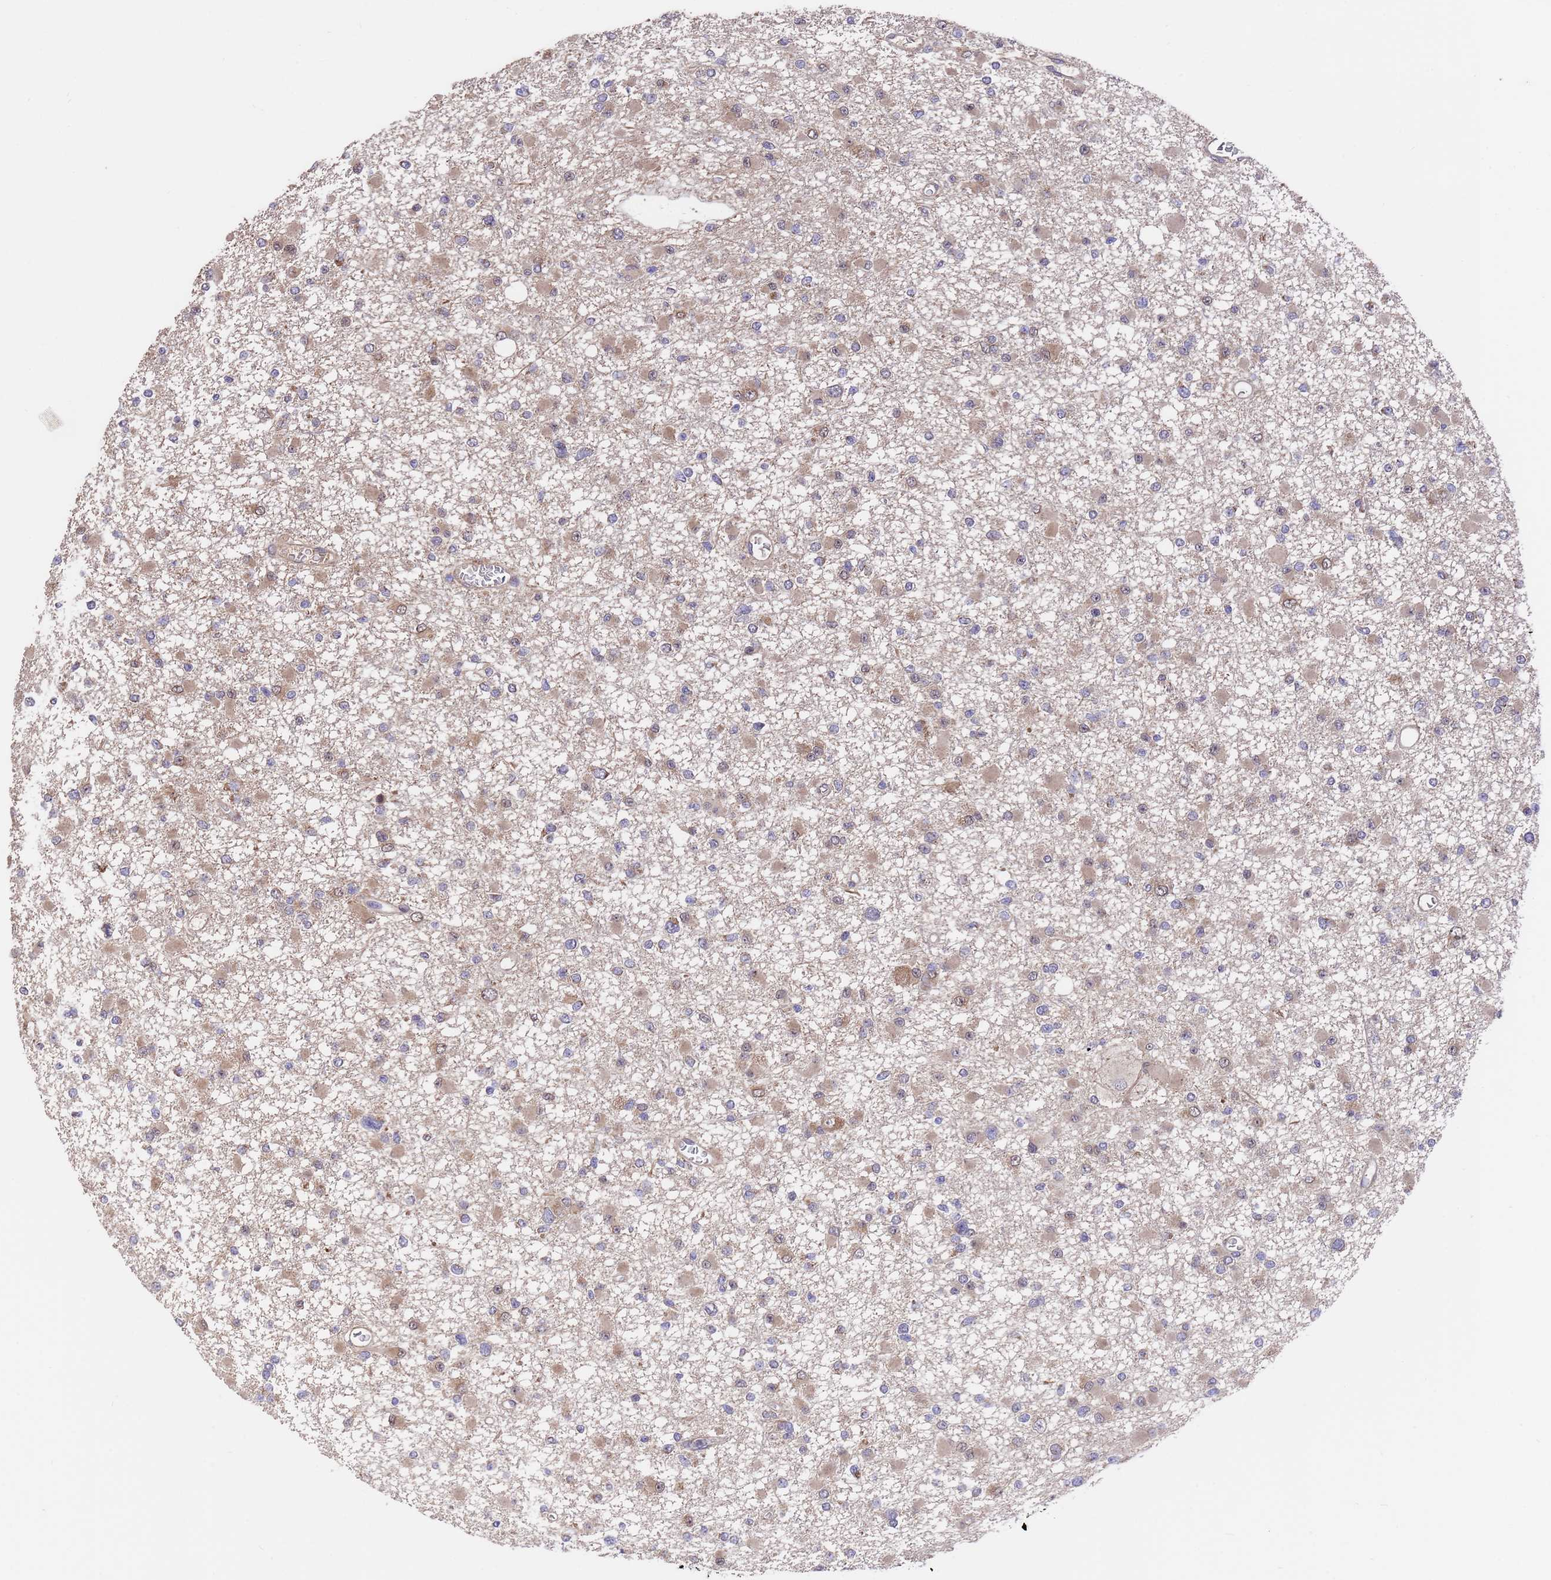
{"staining": {"intensity": "weak", "quantity": "25%-75%", "location": "cytoplasmic/membranous"}, "tissue": "glioma", "cell_type": "Tumor cells", "image_type": "cancer", "snomed": [{"axis": "morphology", "description": "Glioma, malignant, Low grade"}, {"axis": "topography", "description": "Brain"}], "caption": "Immunohistochemical staining of human malignant glioma (low-grade) shows low levels of weak cytoplasmic/membranous protein expression in about 25%-75% of tumor cells. (IHC, brightfield microscopy, high magnification).", "gene": "TSR3", "patient": {"sex": "female", "age": 22}}